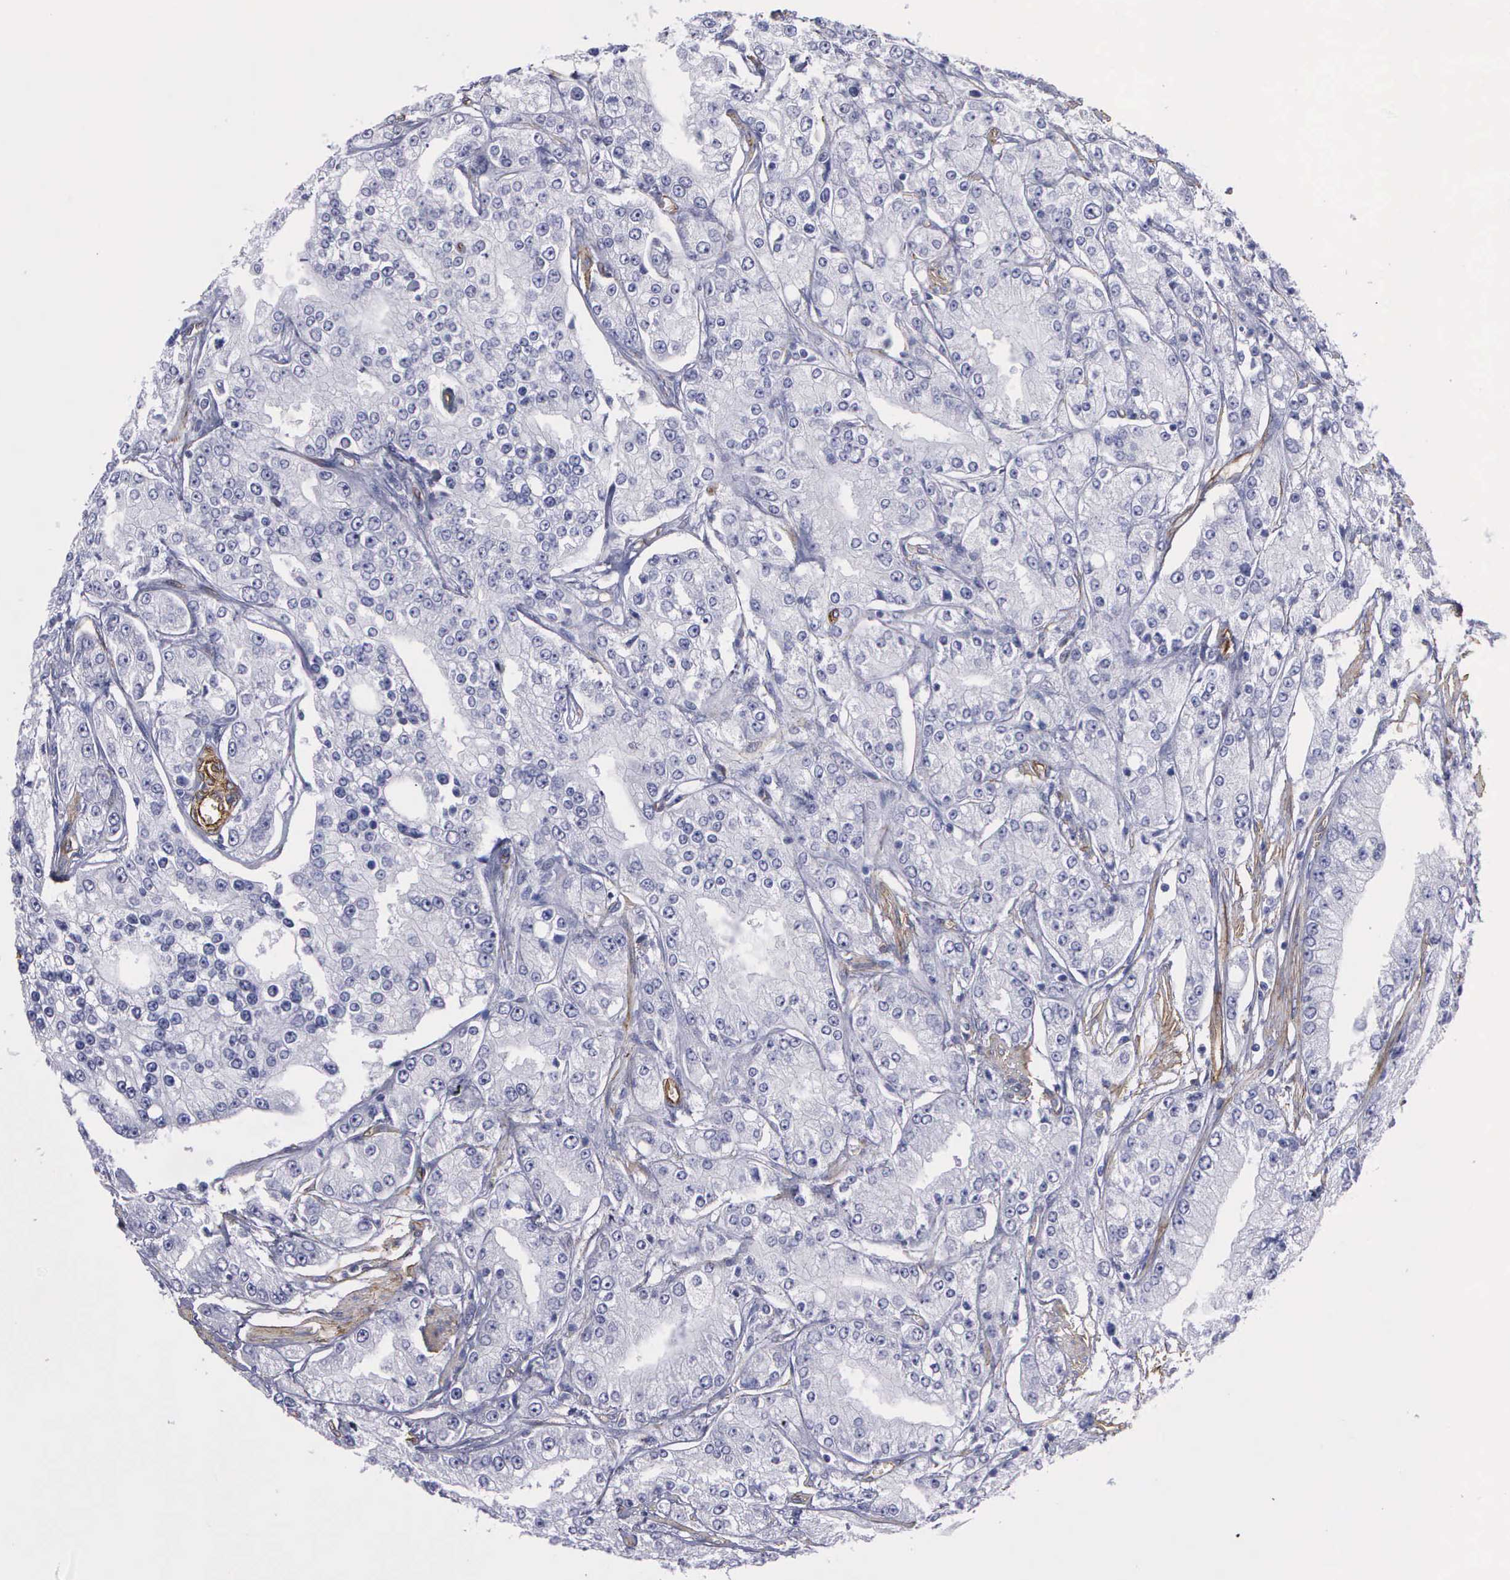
{"staining": {"intensity": "negative", "quantity": "none", "location": "none"}, "tissue": "prostate cancer", "cell_type": "Tumor cells", "image_type": "cancer", "snomed": [{"axis": "morphology", "description": "Adenocarcinoma, Medium grade"}, {"axis": "topography", "description": "Prostate"}], "caption": "IHC micrograph of neoplastic tissue: human prostate cancer (medium-grade adenocarcinoma) stained with DAB (3,3'-diaminobenzidine) reveals no significant protein expression in tumor cells.", "gene": "MAGEB10", "patient": {"sex": "male", "age": 72}}